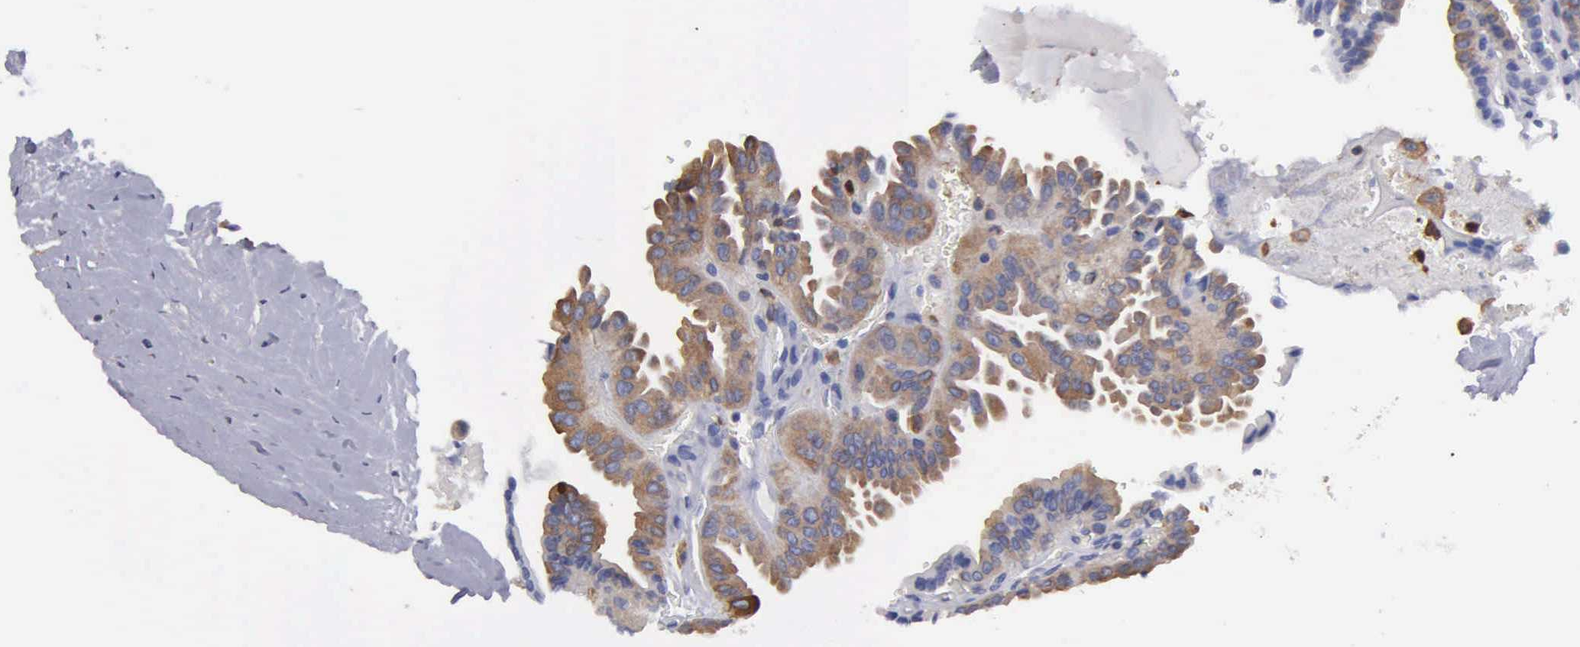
{"staining": {"intensity": "moderate", "quantity": ">75%", "location": "cytoplasmic/membranous"}, "tissue": "thyroid cancer", "cell_type": "Tumor cells", "image_type": "cancer", "snomed": [{"axis": "morphology", "description": "Papillary adenocarcinoma, NOS"}, {"axis": "topography", "description": "Thyroid gland"}], "caption": "This histopathology image shows immunohistochemistry staining of thyroid papillary adenocarcinoma, with medium moderate cytoplasmic/membranous positivity in approximately >75% of tumor cells.", "gene": "G6PD", "patient": {"sex": "male", "age": 87}}